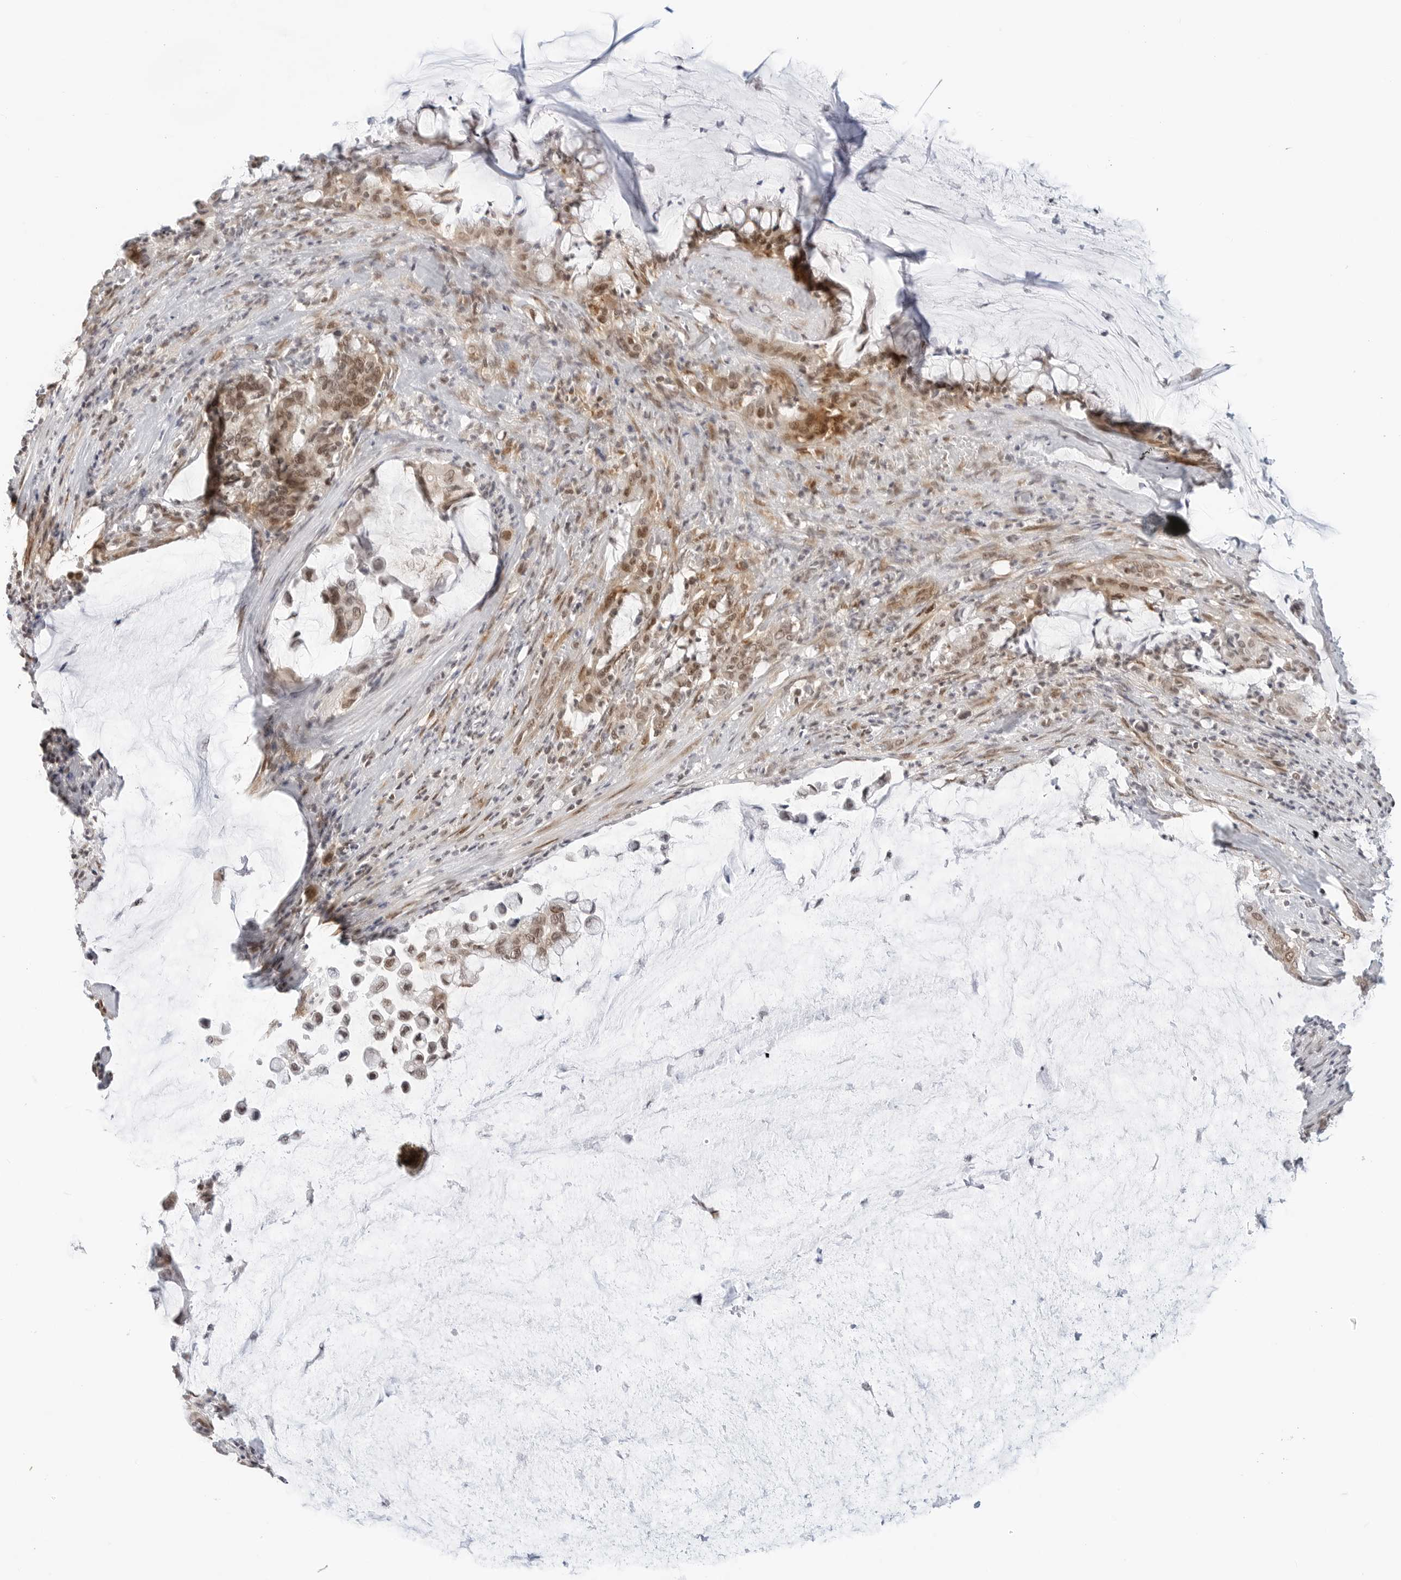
{"staining": {"intensity": "moderate", "quantity": ">75%", "location": "cytoplasmic/membranous,nuclear"}, "tissue": "pancreatic cancer", "cell_type": "Tumor cells", "image_type": "cancer", "snomed": [{"axis": "morphology", "description": "Adenocarcinoma, NOS"}, {"axis": "topography", "description": "Pancreas"}], "caption": "Adenocarcinoma (pancreatic) was stained to show a protein in brown. There is medium levels of moderate cytoplasmic/membranous and nuclear expression in approximately >75% of tumor cells.", "gene": "METAP1", "patient": {"sex": "male", "age": 41}}